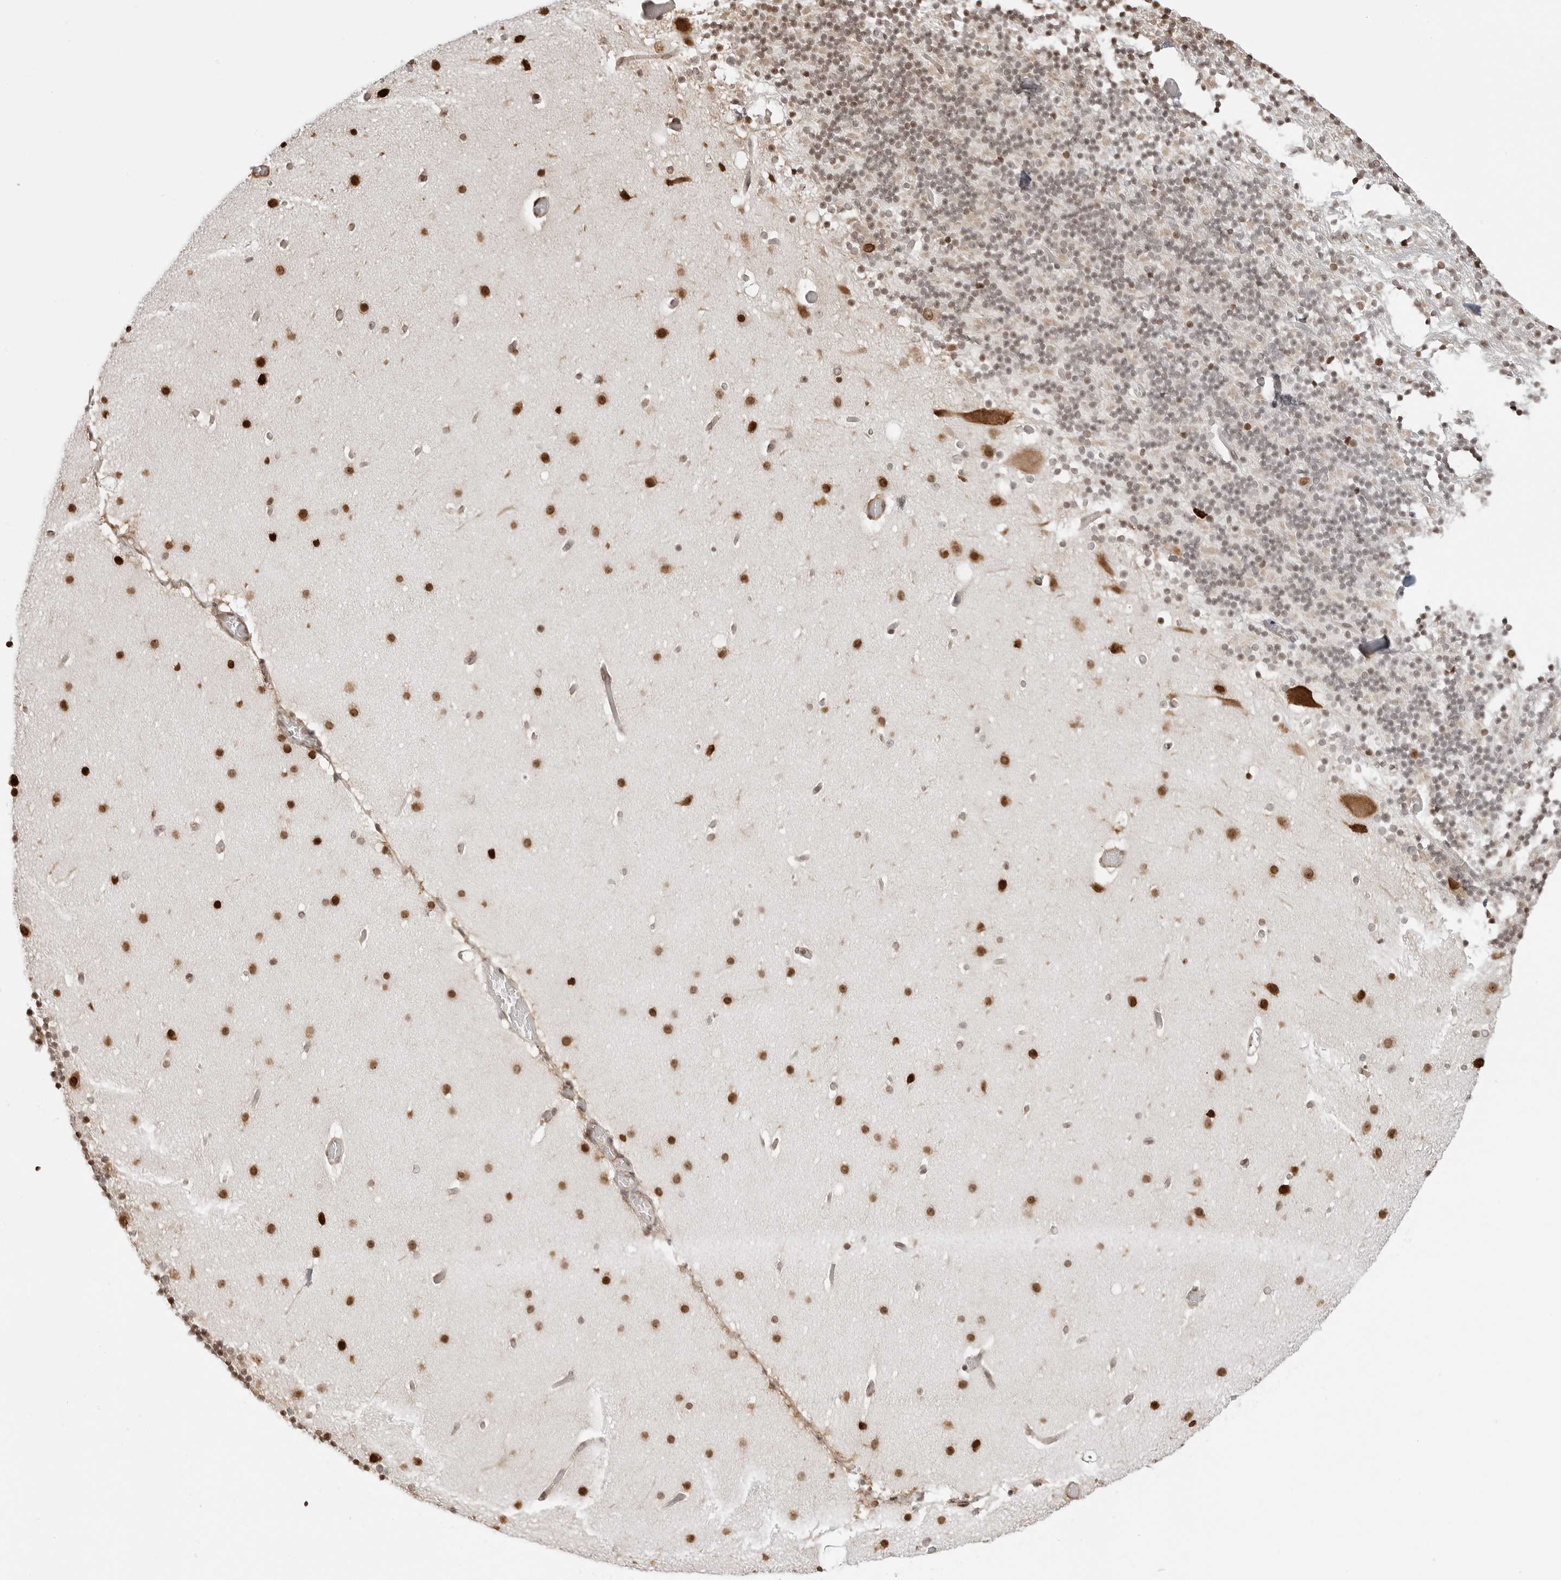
{"staining": {"intensity": "moderate", "quantity": "<25%", "location": "nuclear"}, "tissue": "cerebellum", "cell_type": "Cells in granular layer", "image_type": "normal", "snomed": [{"axis": "morphology", "description": "Normal tissue, NOS"}, {"axis": "topography", "description": "Cerebellum"}], "caption": "This is a photomicrograph of immunohistochemistry (IHC) staining of unremarkable cerebellum, which shows moderate expression in the nuclear of cells in granular layer.", "gene": "FKBP14", "patient": {"sex": "male", "age": 57}}